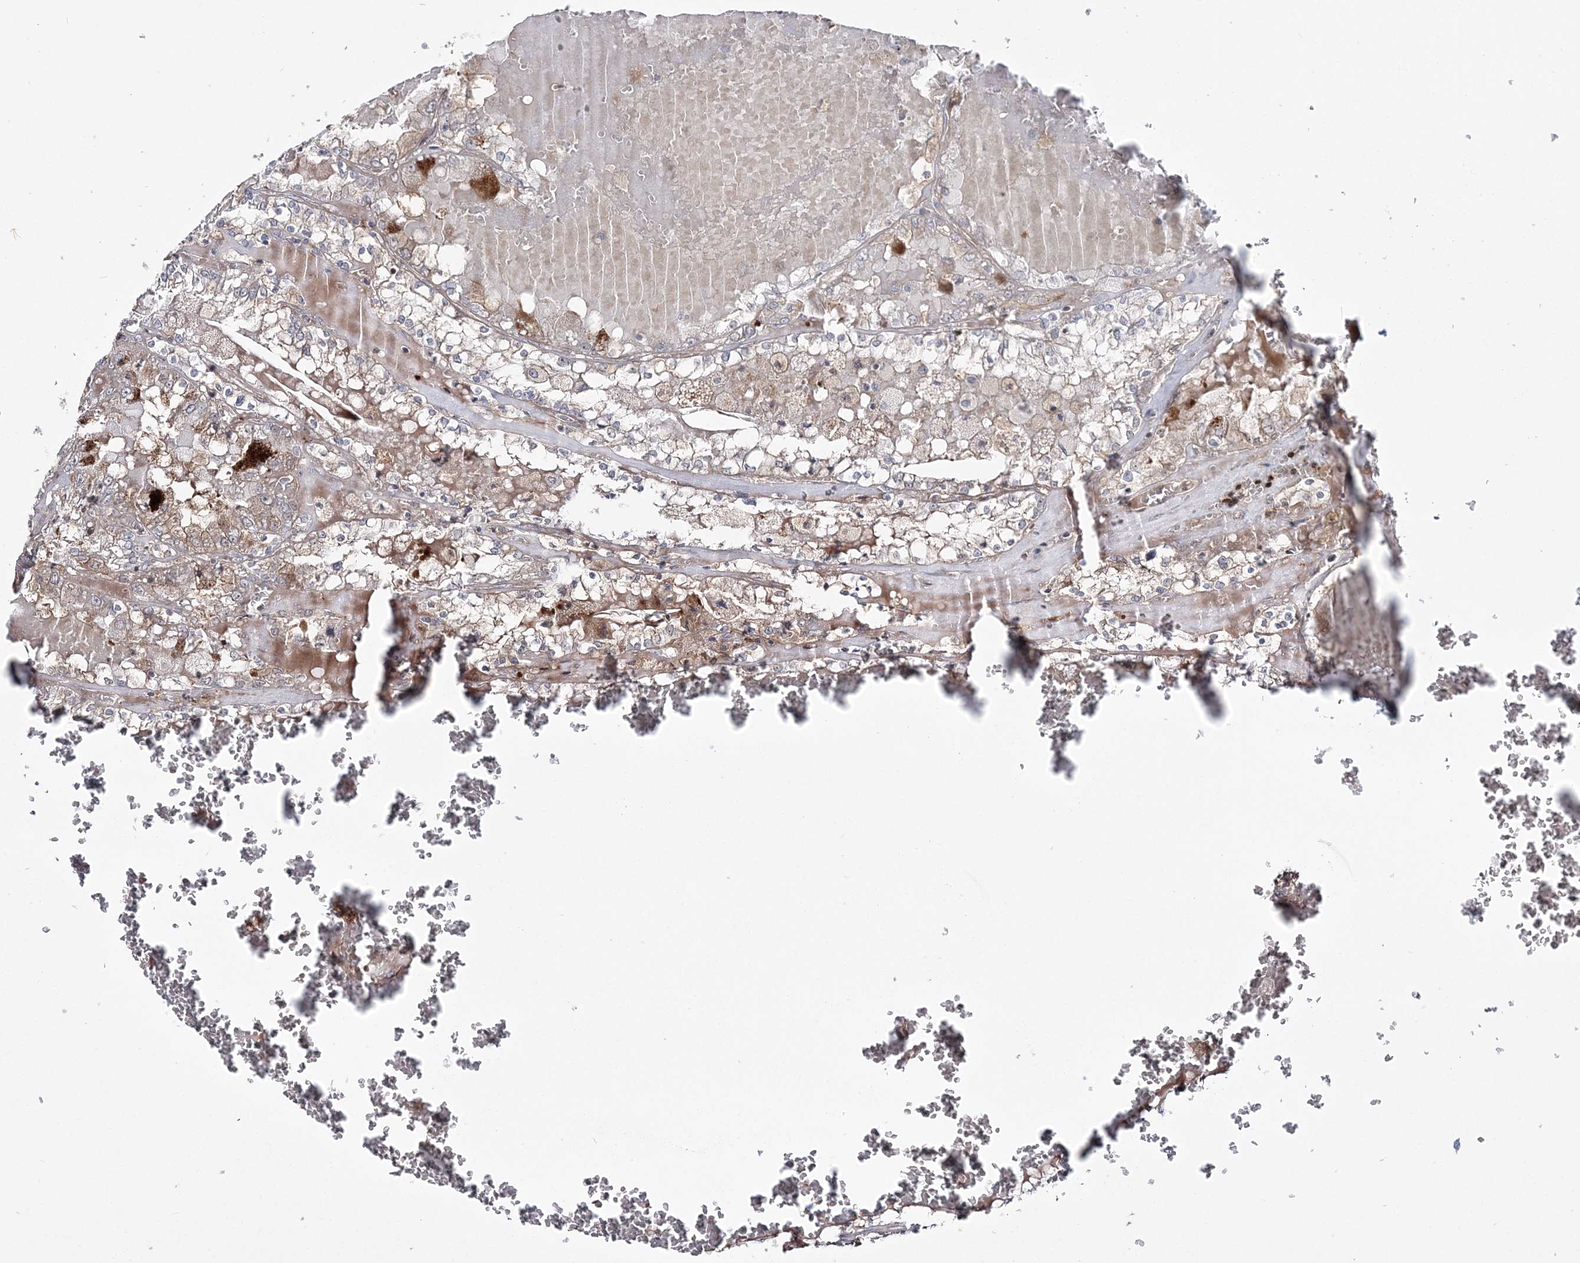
{"staining": {"intensity": "weak", "quantity": "25%-75%", "location": "cytoplasmic/membranous"}, "tissue": "renal cancer", "cell_type": "Tumor cells", "image_type": "cancer", "snomed": [{"axis": "morphology", "description": "Adenocarcinoma, NOS"}, {"axis": "topography", "description": "Kidney"}], "caption": "The image displays staining of adenocarcinoma (renal), revealing weak cytoplasmic/membranous protein positivity (brown color) within tumor cells. The staining was performed using DAB to visualize the protein expression in brown, while the nuclei were stained in blue with hematoxylin (Magnification: 20x).", "gene": "MOCS2", "patient": {"sex": "female", "age": 56}}